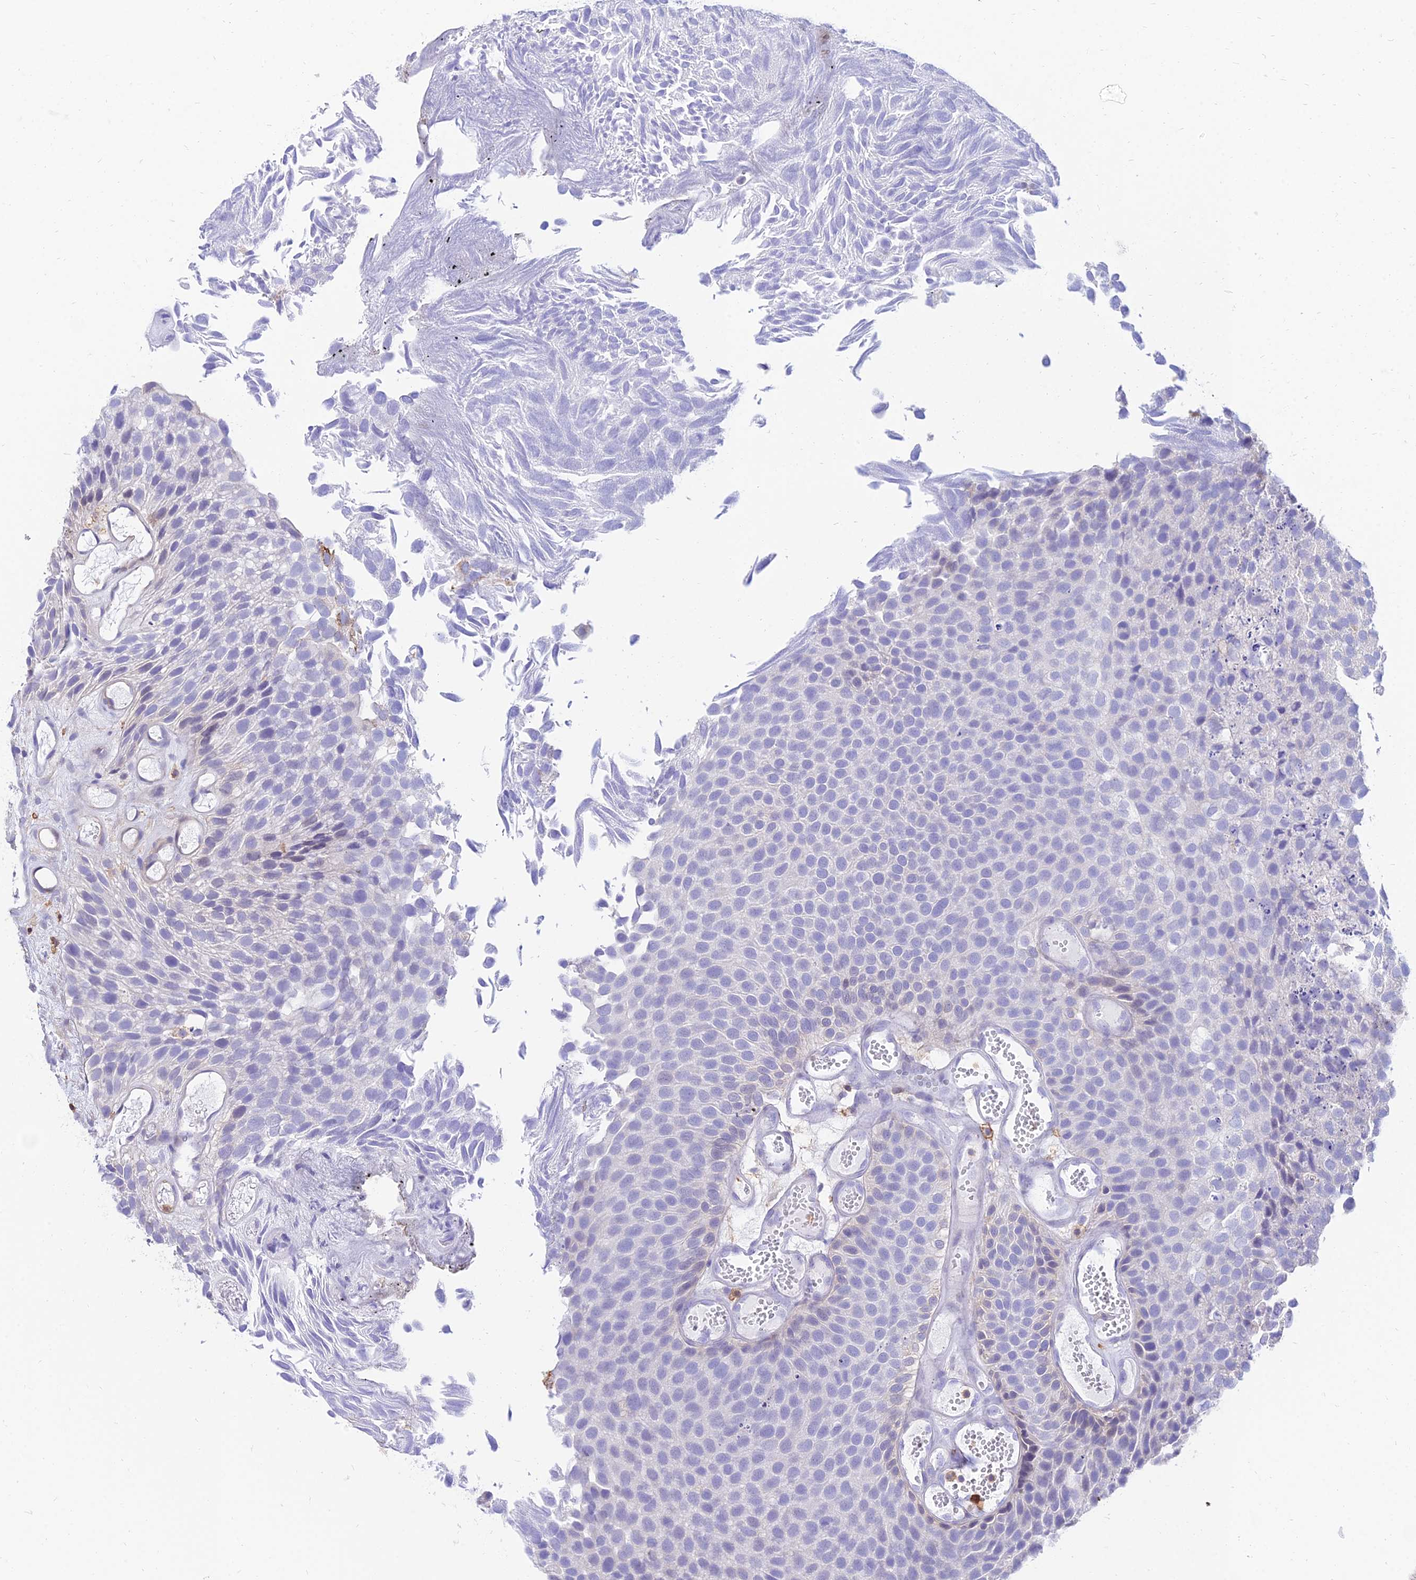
{"staining": {"intensity": "negative", "quantity": "none", "location": "none"}, "tissue": "urothelial cancer", "cell_type": "Tumor cells", "image_type": "cancer", "snomed": [{"axis": "morphology", "description": "Urothelial carcinoma, Low grade"}, {"axis": "topography", "description": "Urinary bladder"}], "caption": "Tumor cells are negative for brown protein staining in urothelial carcinoma (low-grade).", "gene": "SREK1IP1", "patient": {"sex": "male", "age": 89}}